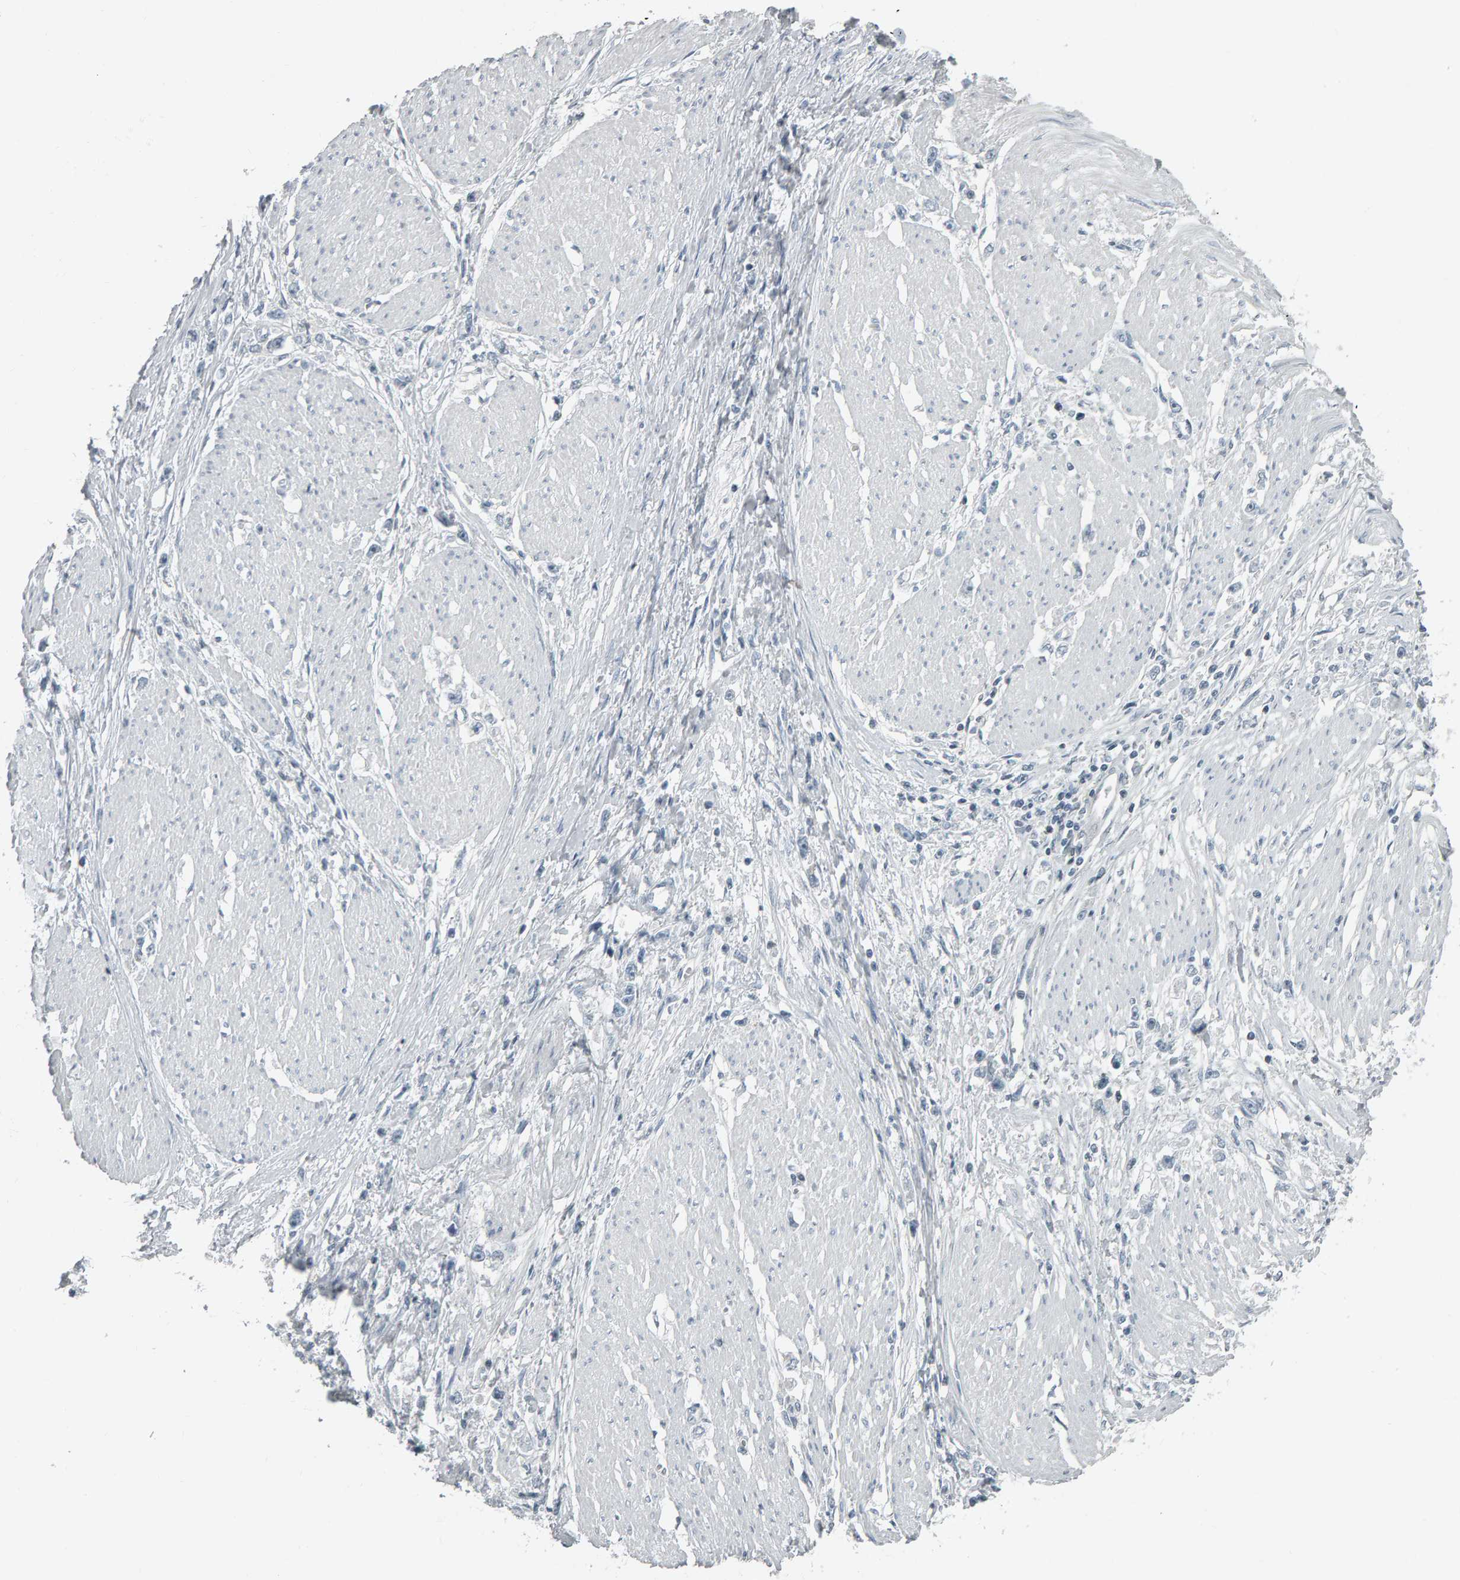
{"staining": {"intensity": "negative", "quantity": "none", "location": "none"}, "tissue": "stomach cancer", "cell_type": "Tumor cells", "image_type": "cancer", "snomed": [{"axis": "morphology", "description": "Adenocarcinoma, NOS"}, {"axis": "topography", "description": "Stomach"}], "caption": "A high-resolution micrograph shows IHC staining of stomach cancer, which demonstrates no significant positivity in tumor cells.", "gene": "PYY", "patient": {"sex": "female", "age": 59}}